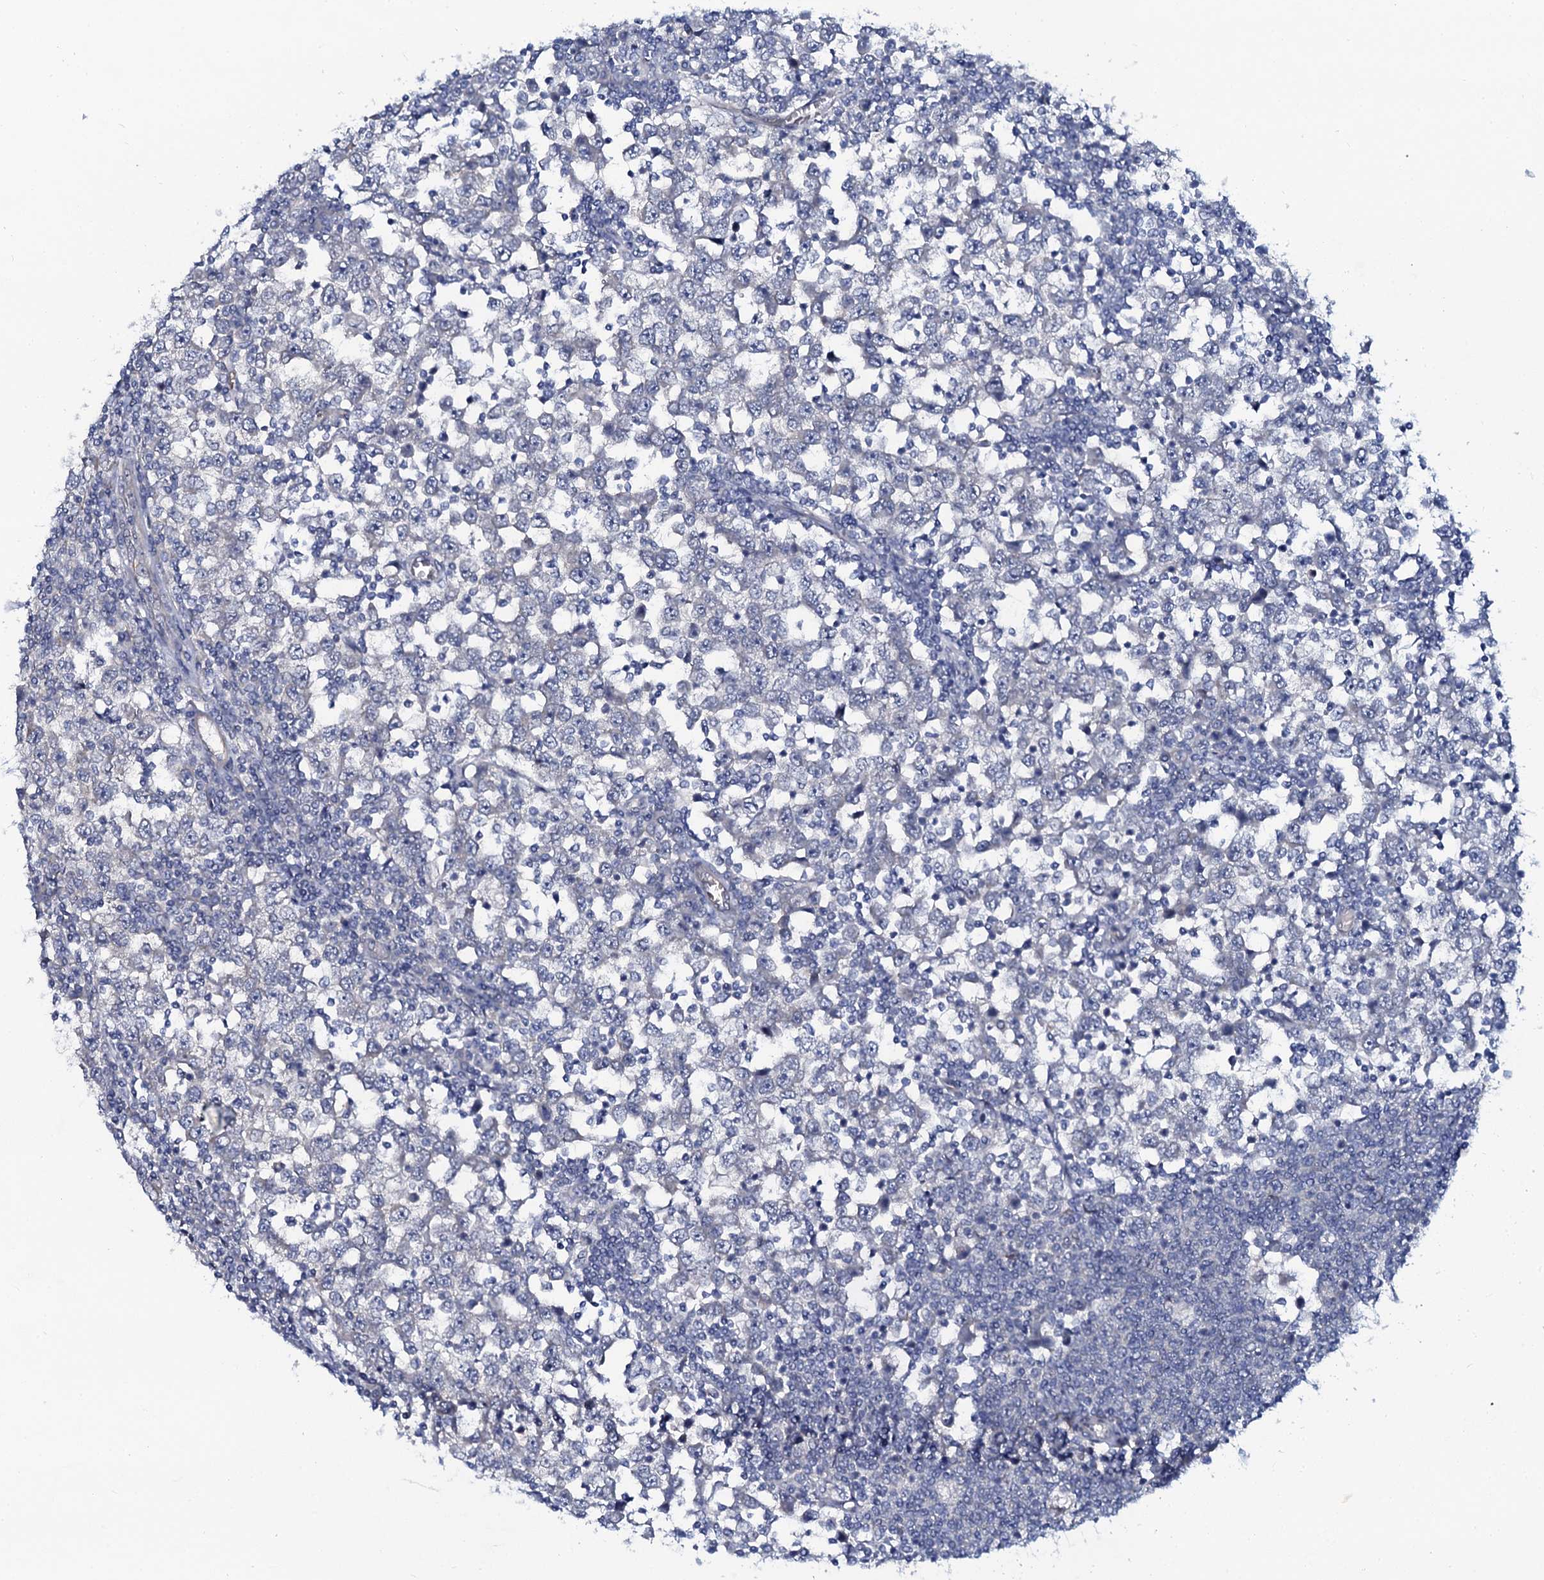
{"staining": {"intensity": "negative", "quantity": "none", "location": "none"}, "tissue": "testis cancer", "cell_type": "Tumor cells", "image_type": "cancer", "snomed": [{"axis": "morphology", "description": "Seminoma, NOS"}, {"axis": "topography", "description": "Testis"}], "caption": "Immunohistochemistry (IHC) image of seminoma (testis) stained for a protein (brown), which demonstrates no staining in tumor cells.", "gene": "C10orf88", "patient": {"sex": "male", "age": 65}}